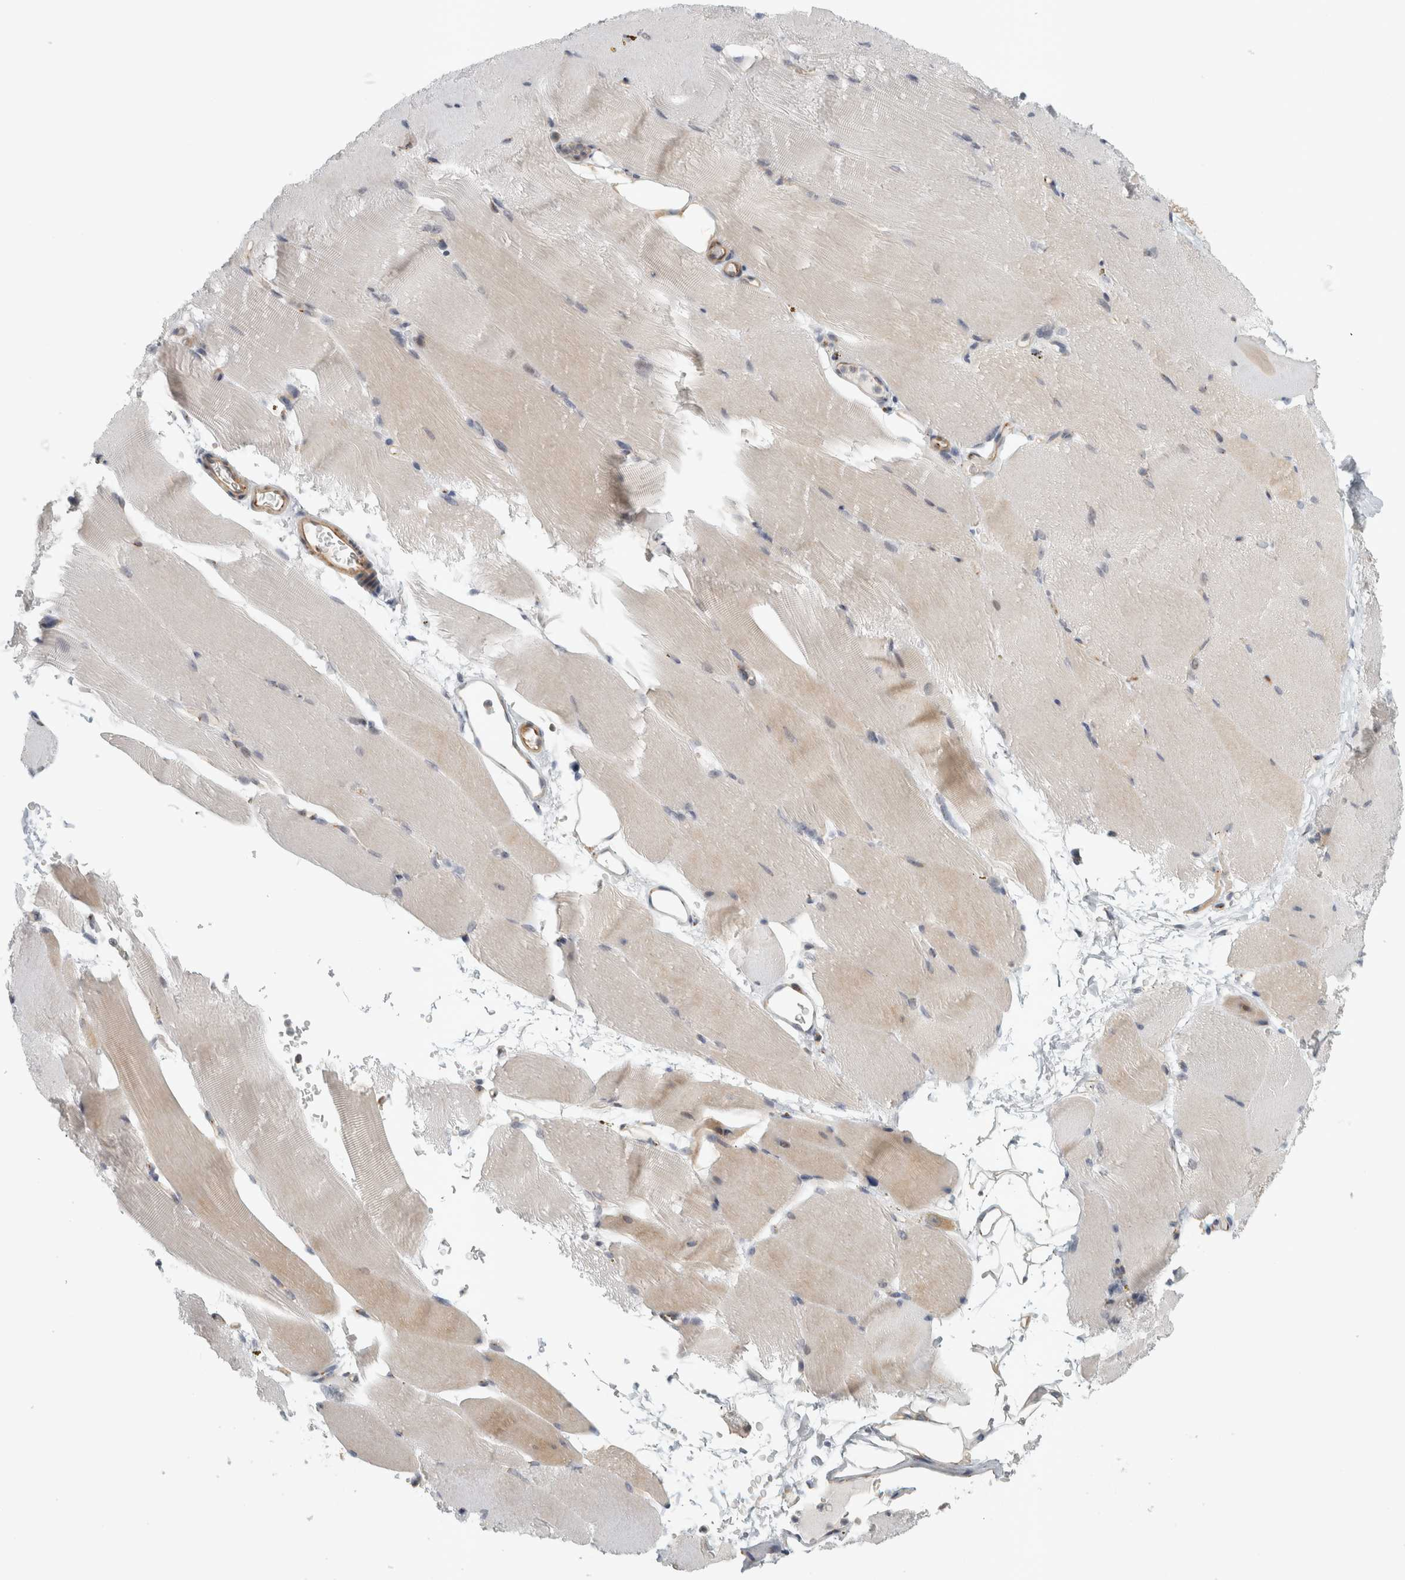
{"staining": {"intensity": "weak", "quantity": "<25%", "location": "cytoplasmic/membranous"}, "tissue": "skeletal muscle", "cell_type": "Myocytes", "image_type": "normal", "snomed": [{"axis": "morphology", "description": "Normal tissue, NOS"}, {"axis": "topography", "description": "Skeletal muscle"}, {"axis": "topography", "description": "Parathyroid gland"}], "caption": "Unremarkable skeletal muscle was stained to show a protein in brown. There is no significant staining in myocytes. (Brightfield microscopy of DAB immunohistochemistry at high magnification).", "gene": "PEX6", "patient": {"sex": "female", "age": 37}}